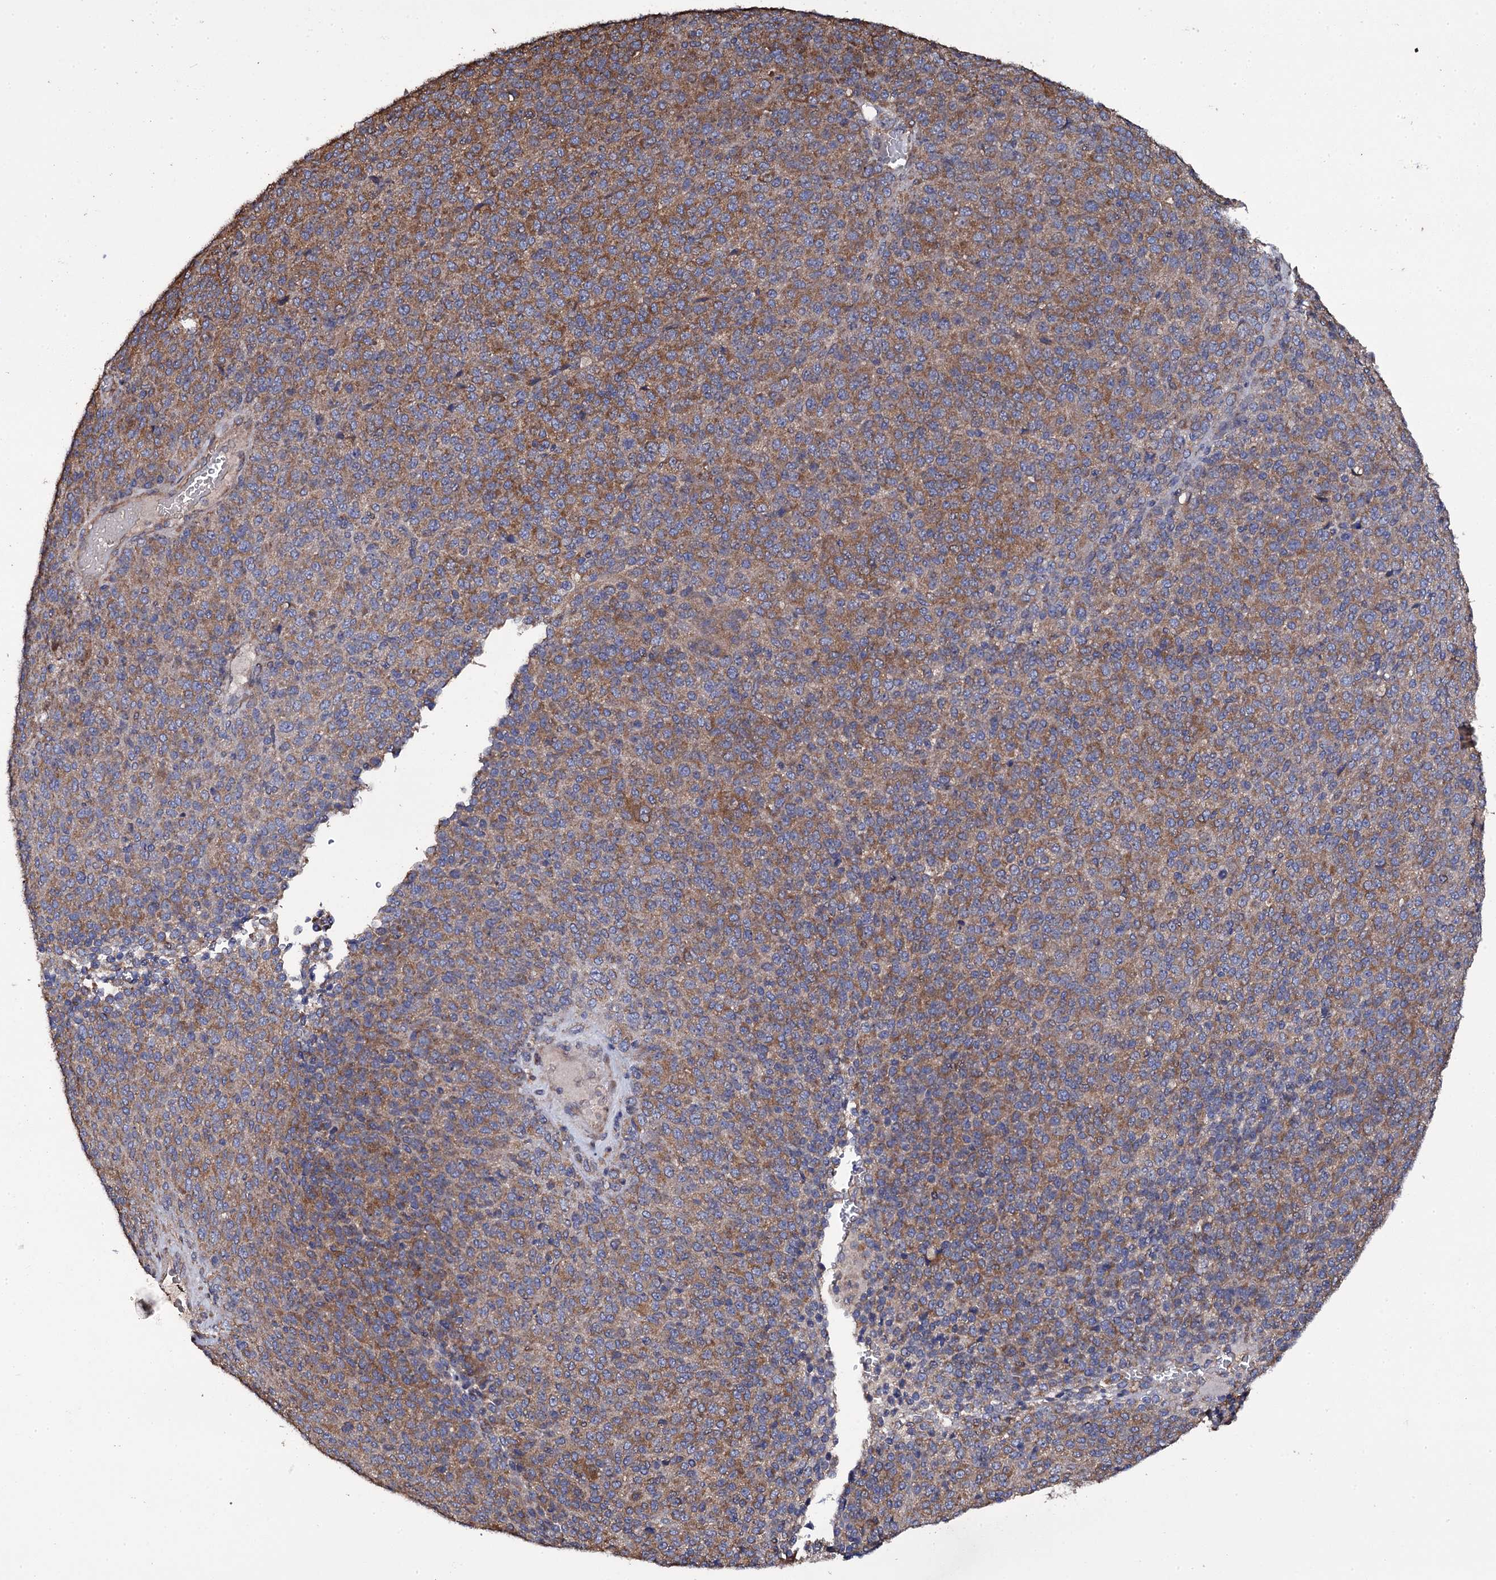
{"staining": {"intensity": "moderate", "quantity": ">75%", "location": "cytoplasmic/membranous"}, "tissue": "melanoma", "cell_type": "Tumor cells", "image_type": "cancer", "snomed": [{"axis": "morphology", "description": "Malignant melanoma, Metastatic site"}, {"axis": "topography", "description": "Brain"}], "caption": "IHC (DAB) staining of malignant melanoma (metastatic site) demonstrates moderate cytoplasmic/membranous protein staining in approximately >75% of tumor cells.", "gene": "TTC23", "patient": {"sex": "female", "age": 56}}